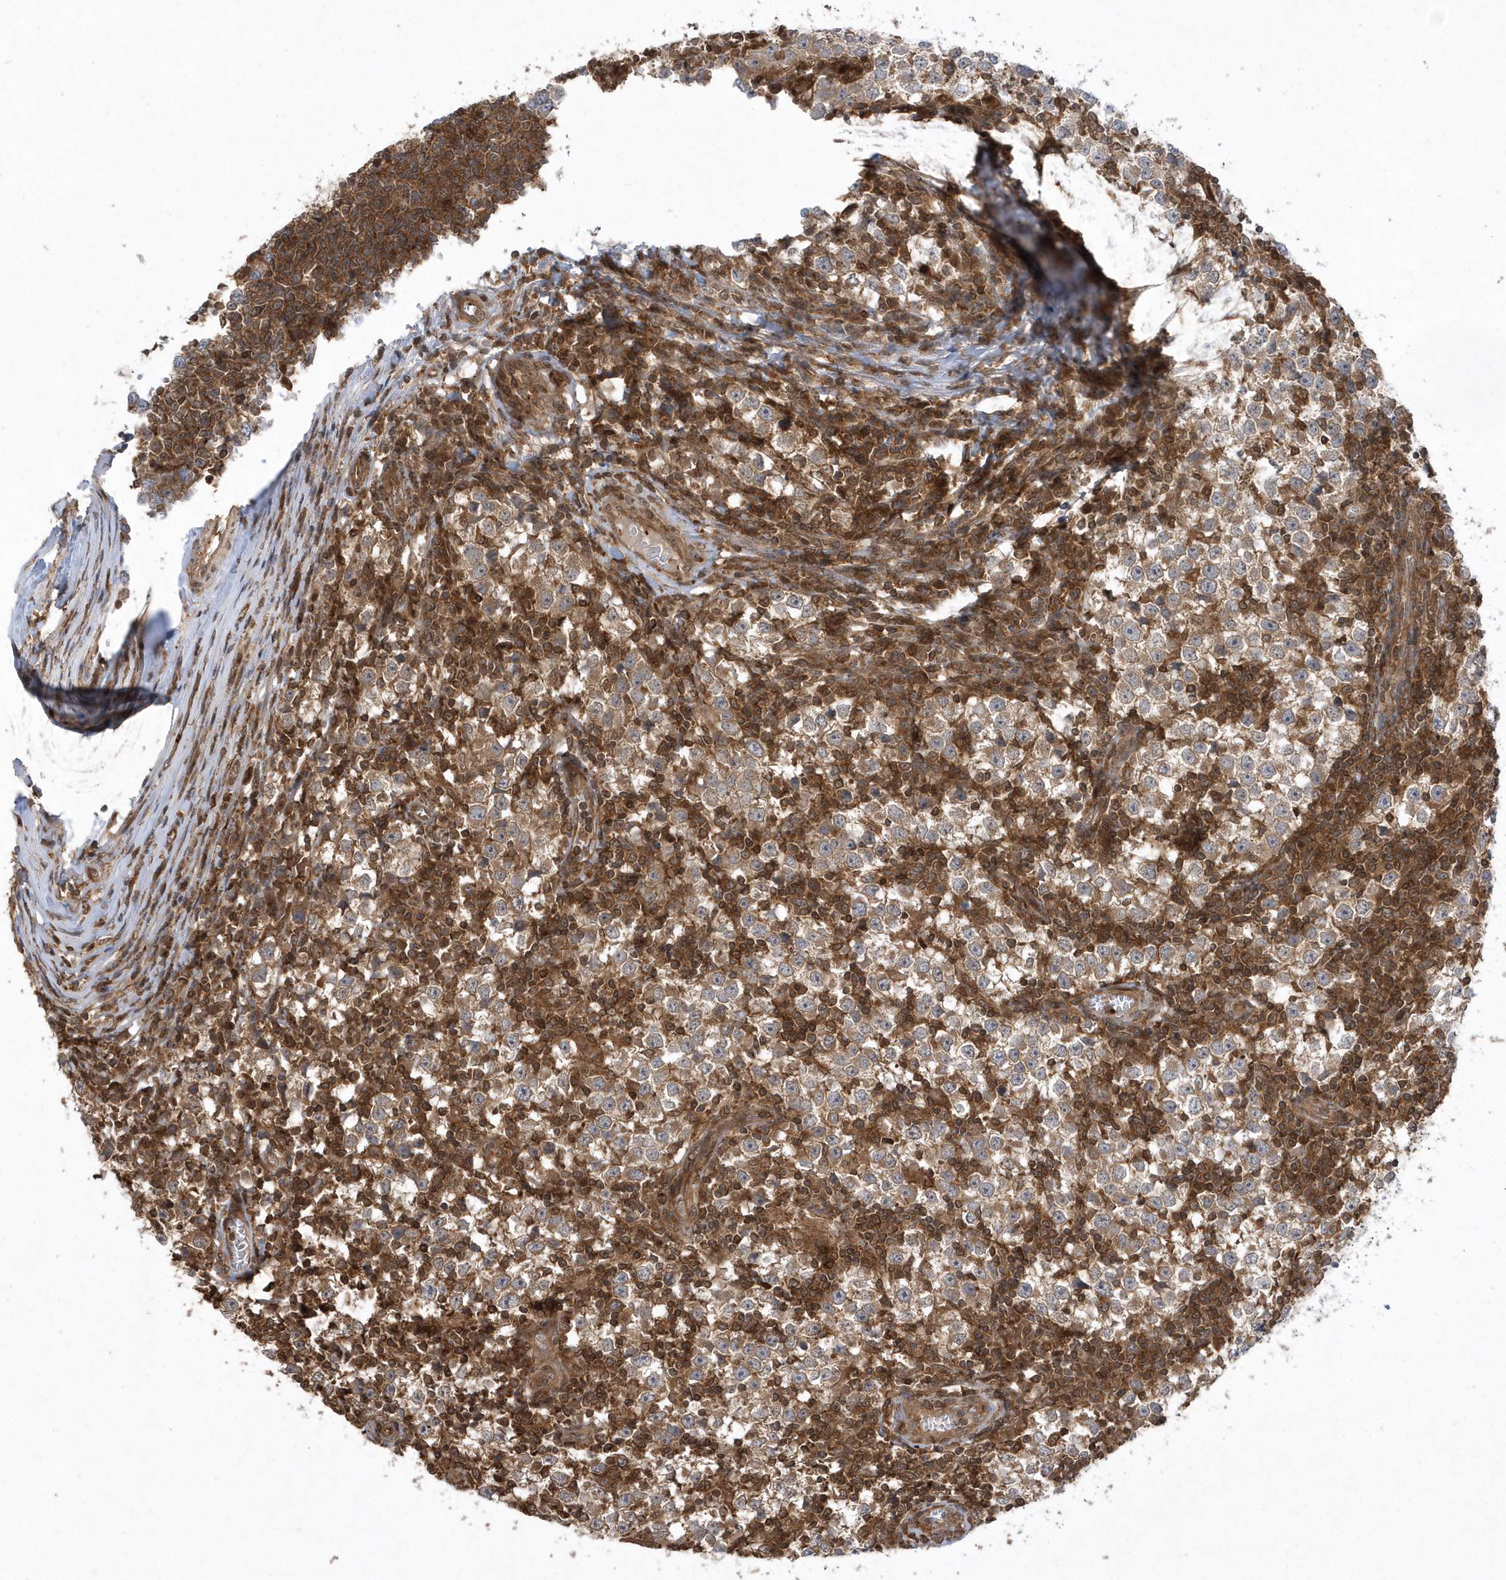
{"staining": {"intensity": "moderate", "quantity": ">75%", "location": "cytoplasmic/membranous"}, "tissue": "testis cancer", "cell_type": "Tumor cells", "image_type": "cancer", "snomed": [{"axis": "morphology", "description": "Seminoma, NOS"}, {"axis": "topography", "description": "Testis"}], "caption": "Immunohistochemical staining of testis cancer demonstrates medium levels of moderate cytoplasmic/membranous expression in approximately >75% of tumor cells.", "gene": "ACYP1", "patient": {"sex": "male", "age": 65}}